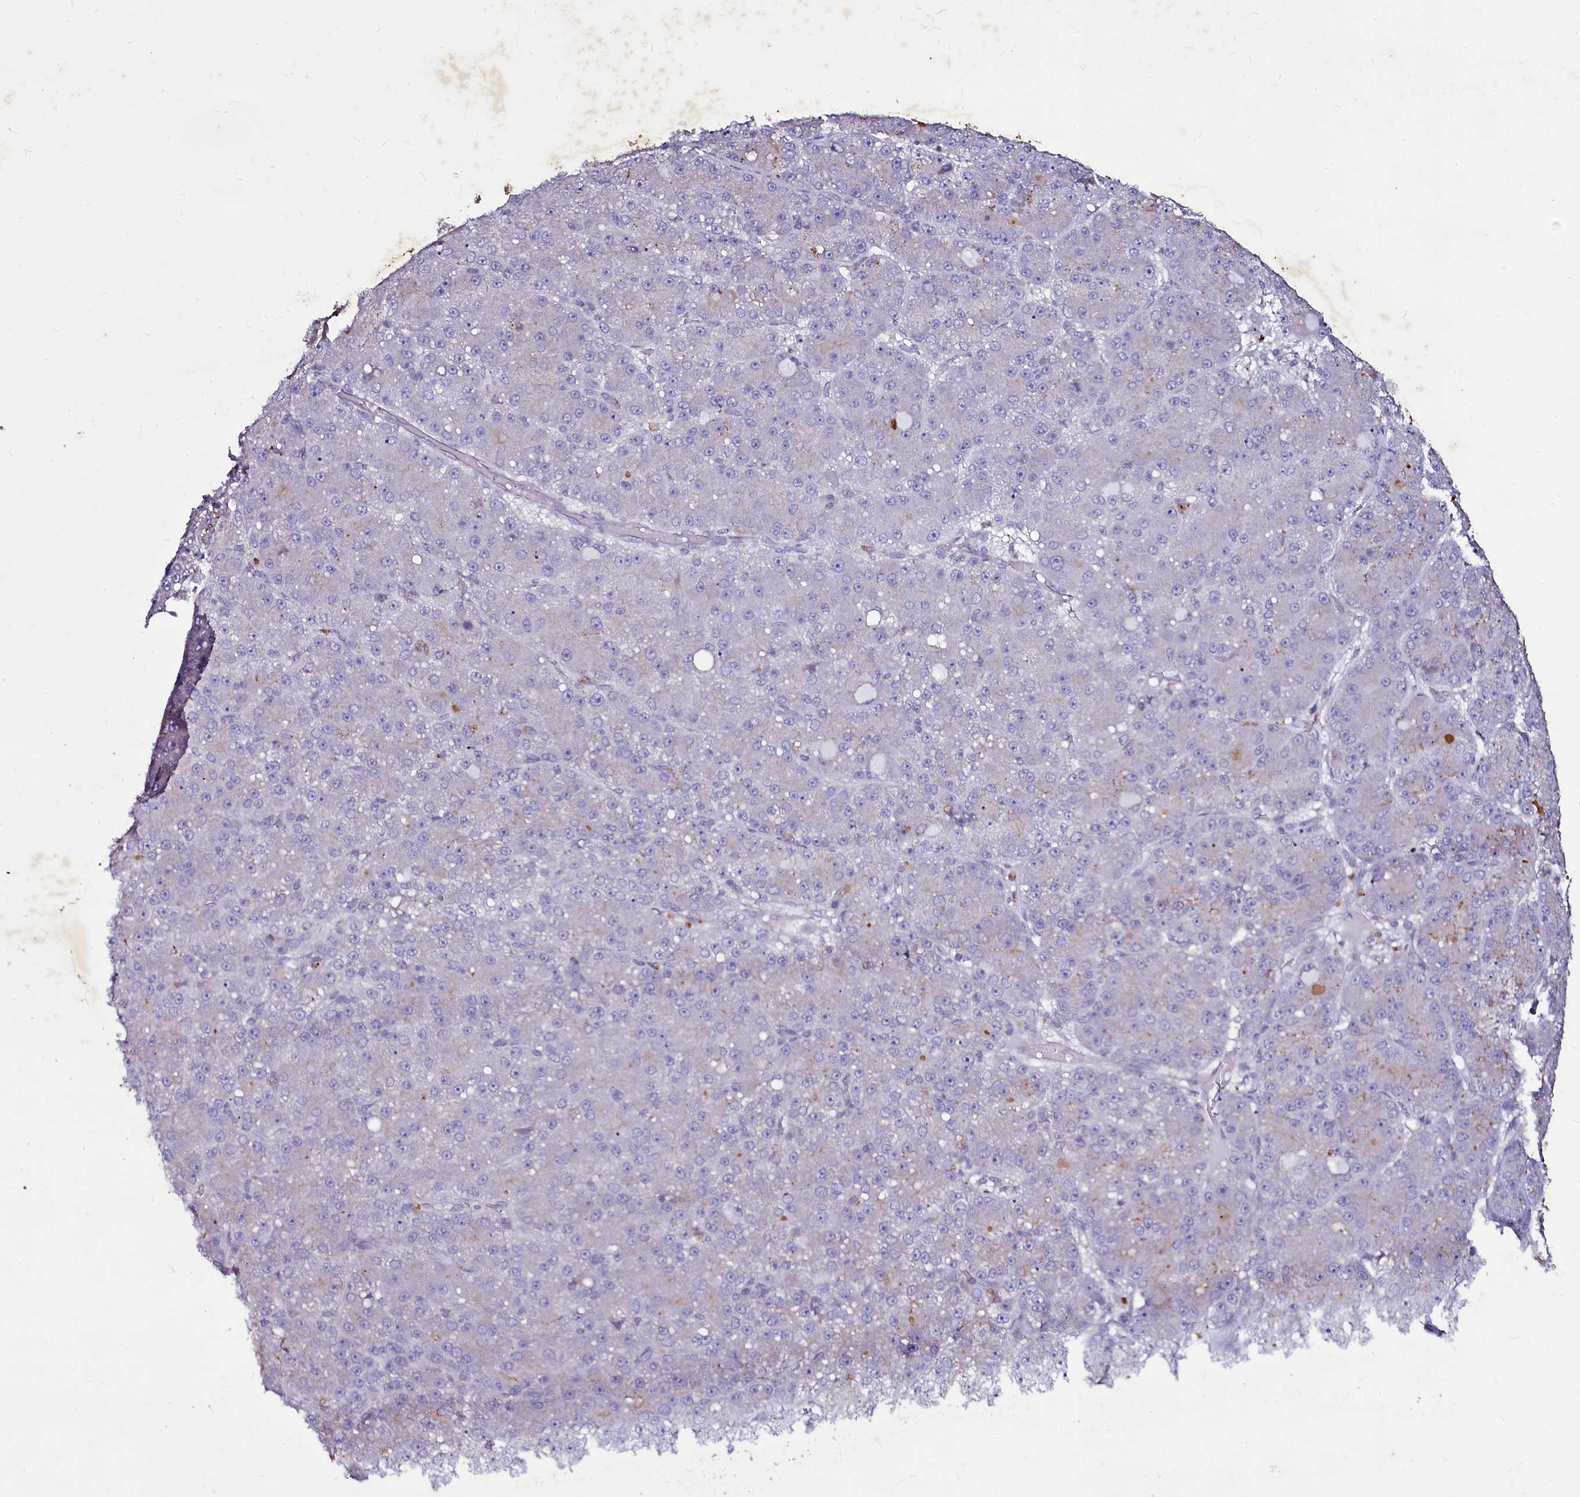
{"staining": {"intensity": "negative", "quantity": "none", "location": "none"}, "tissue": "liver cancer", "cell_type": "Tumor cells", "image_type": "cancer", "snomed": [{"axis": "morphology", "description": "Carcinoma, Hepatocellular, NOS"}, {"axis": "topography", "description": "Liver"}], "caption": "DAB immunohistochemical staining of human liver hepatocellular carcinoma shows no significant staining in tumor cells.", "gene": "SELENOT", "patient": {"sex": "male", "age": 67}}